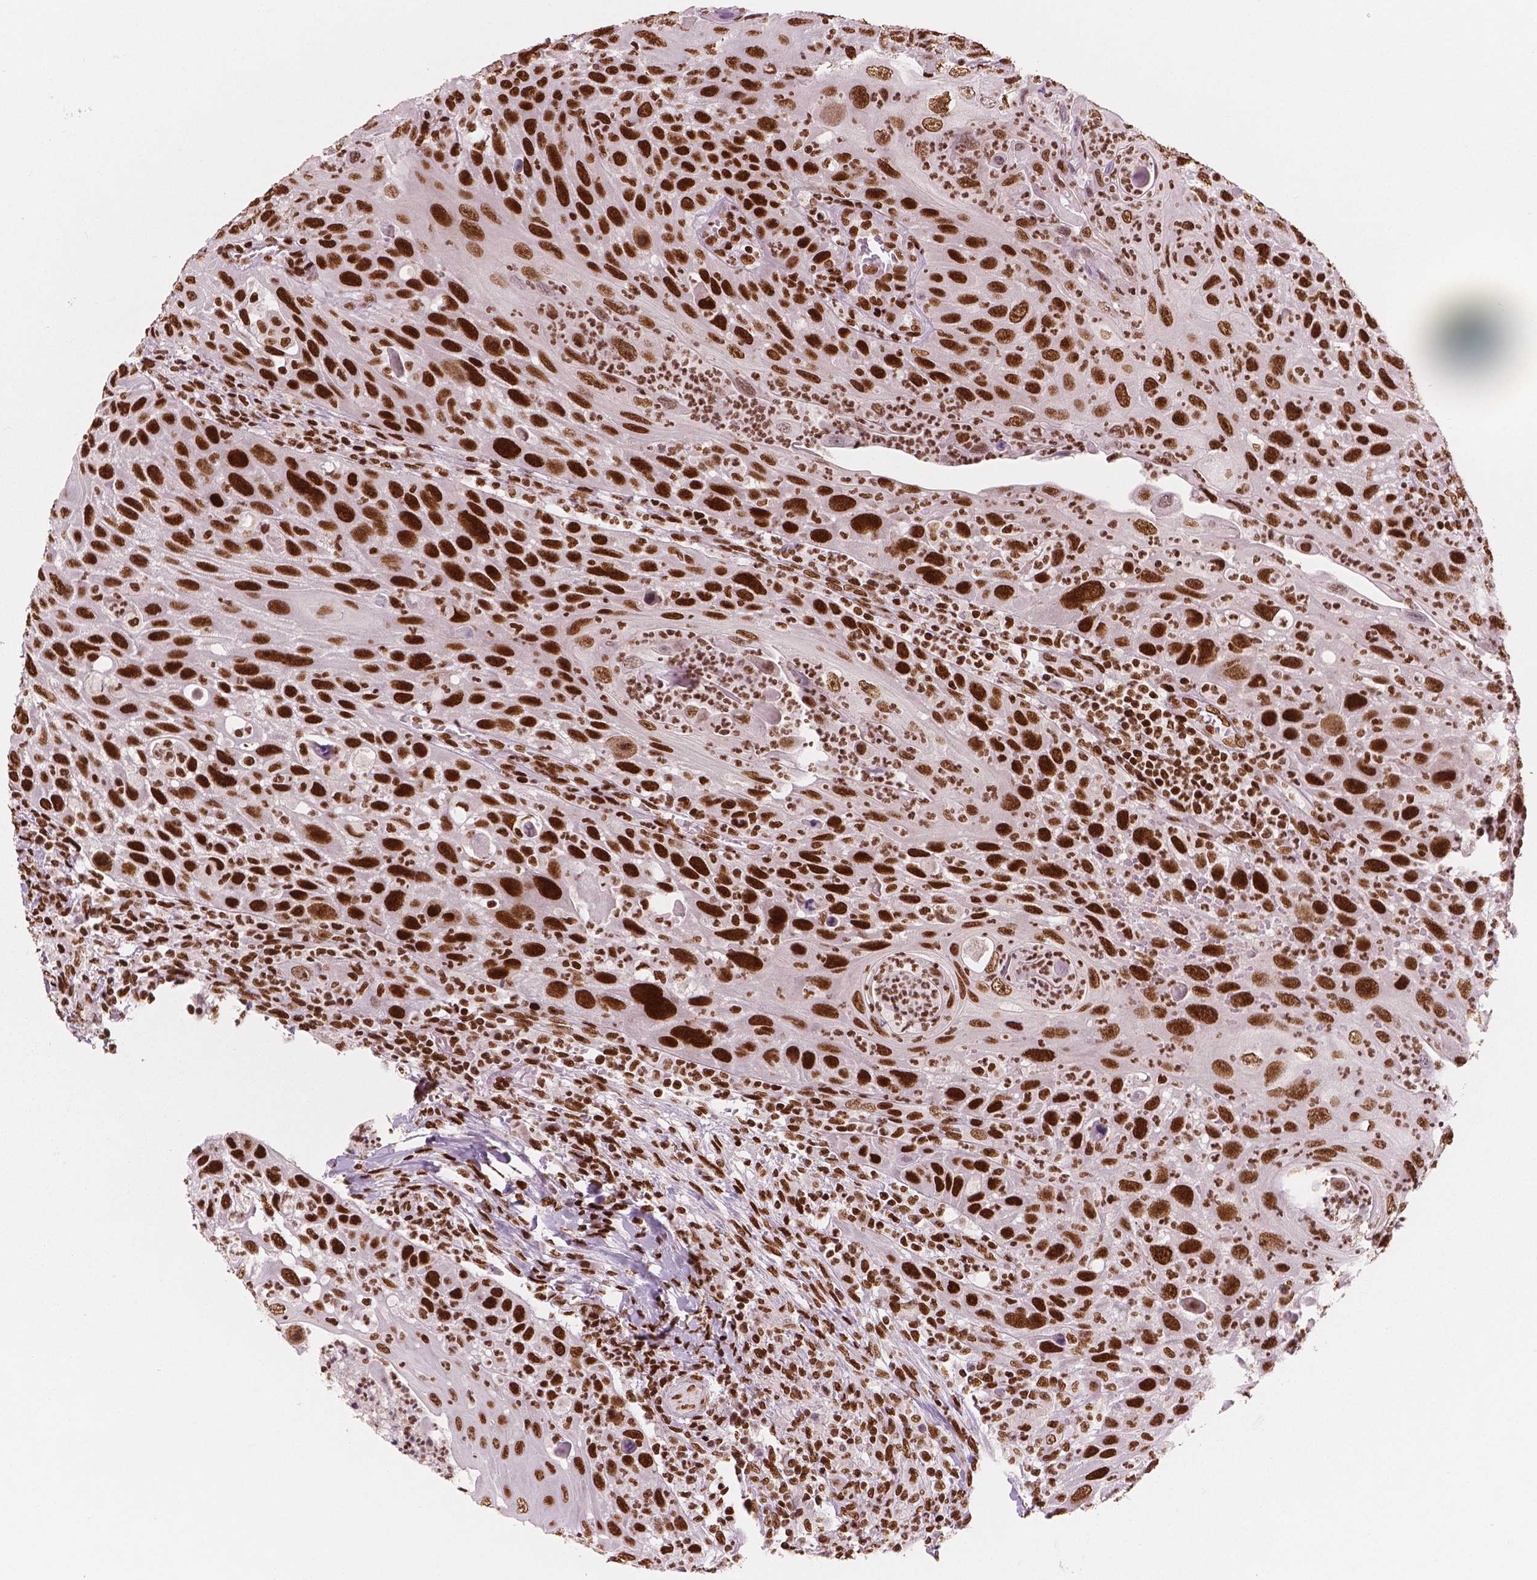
{"staining": {"intensity": "strong", "quantity": ">75%", "location": "nuclear"}, "tissue": "head and neck cancer", "cell_type": "Tumor cells", "image_type": "cancer", "snomed": [{"axis": "morphology", "description": "Squamous cell carcinoma, NOS"}, {"axis": "topography", "description": "Head-Neck"}], "caption": "Protein staining shows strong nuclear expression in about >75% of tumor cells in head and neck squamous cell carcinoma.", "gene": "BRD4", "patient": {"sex": "male", "age": 69}}